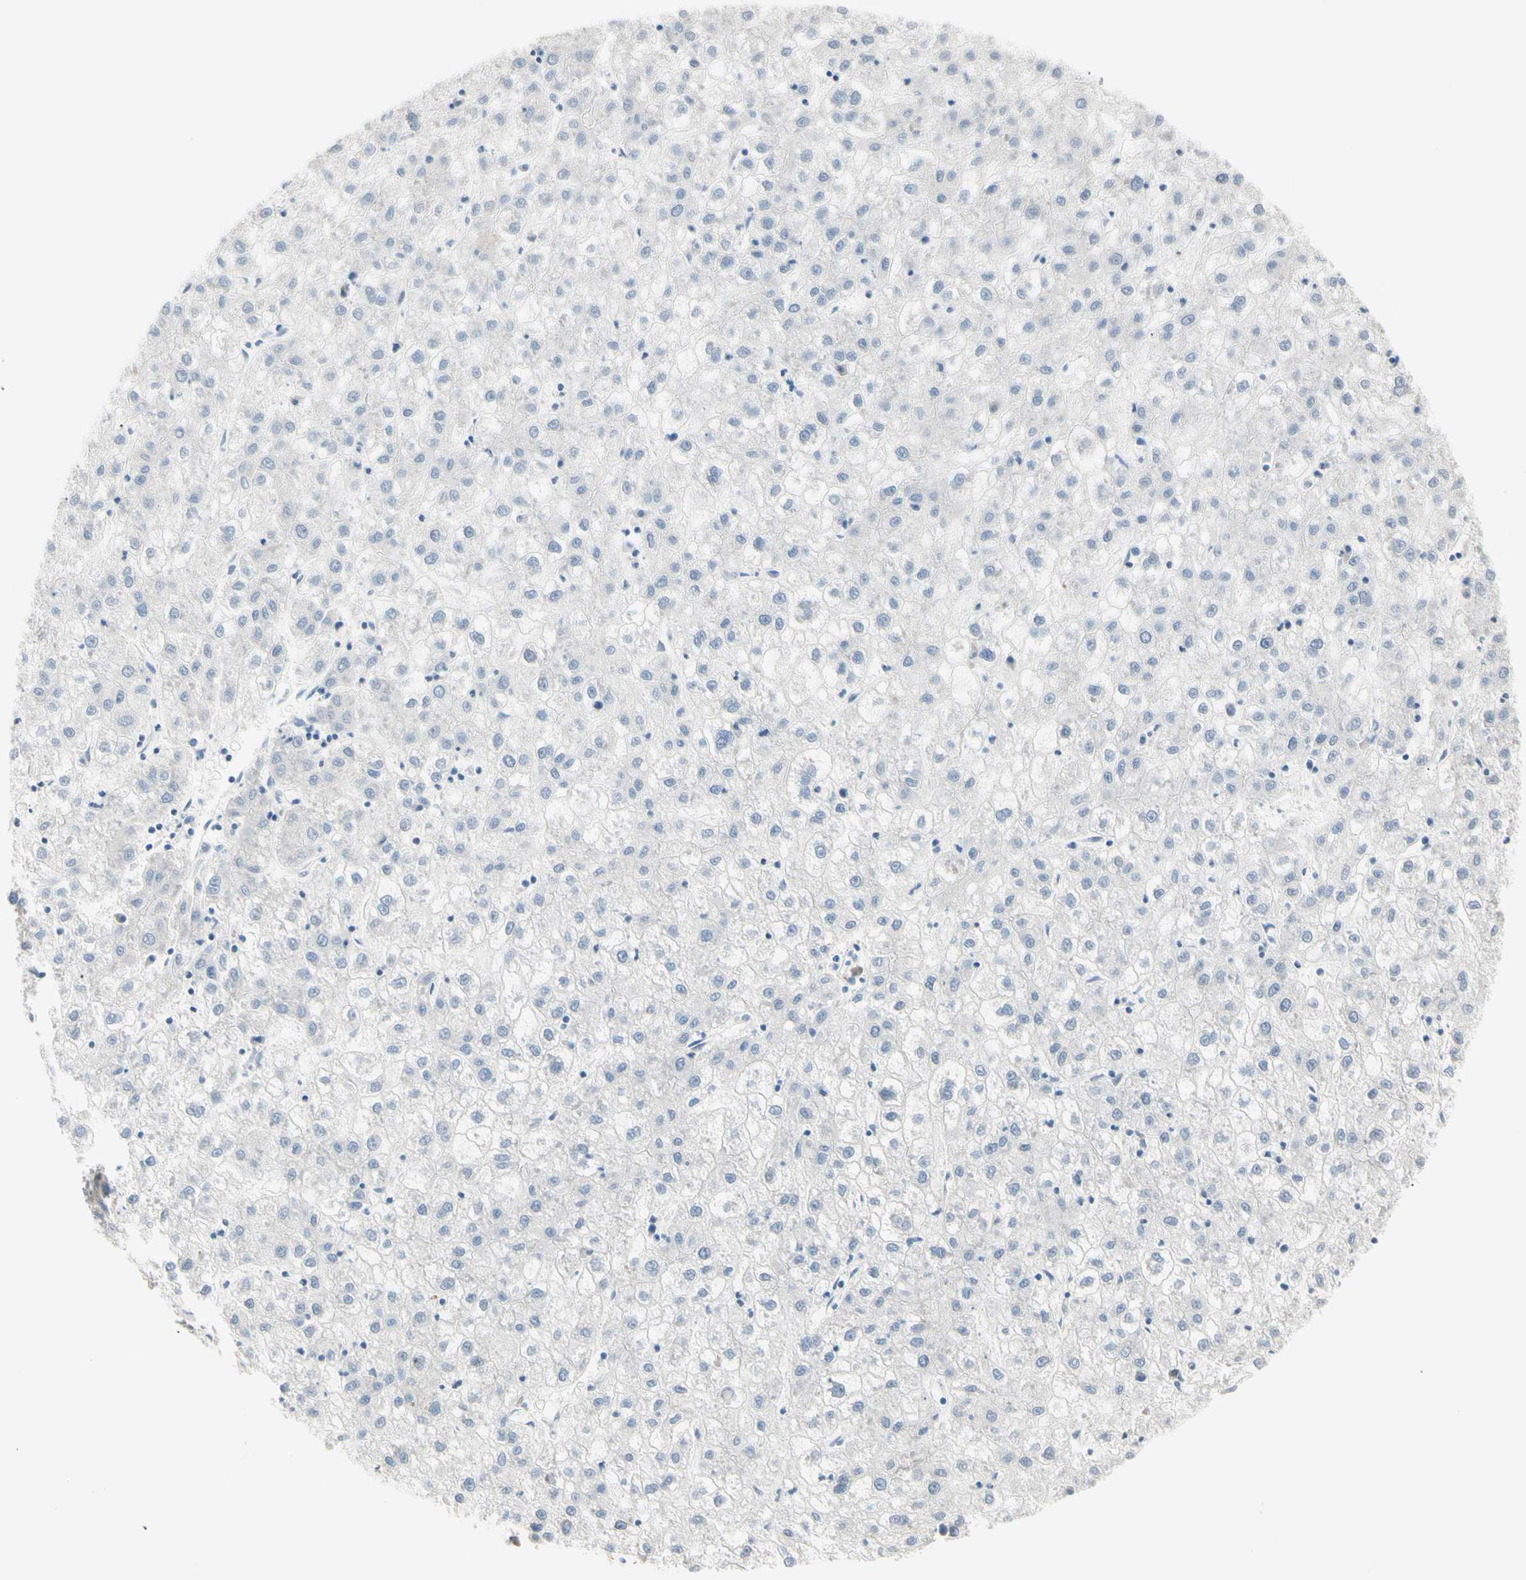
{"staining": {"intensity": "negative", "quantity": "none", "location": "none"}, "tissue": "liver cancer", "cell_type": "Tumor cells", "image_type": "cancer", "snomed": [{"axis": "morphology", "description": "Carcinoma, Hepatocellular, NOS"}, {"axis": "topography", "description": "Liver"}], "caption": "This histopathology image is of liver cancer stained with immunohistochemistry to label a protein in brown with the nuclei are counter-stained blue. There is no staining in tumor cells. (Brightfield microscopy of DAB (3,3'-diaminobenzidine) immunohistochemistry (IHC) at high magnification).", "gene": "ALDH18A1", "patient": {"sex": "male", "age": 72}}